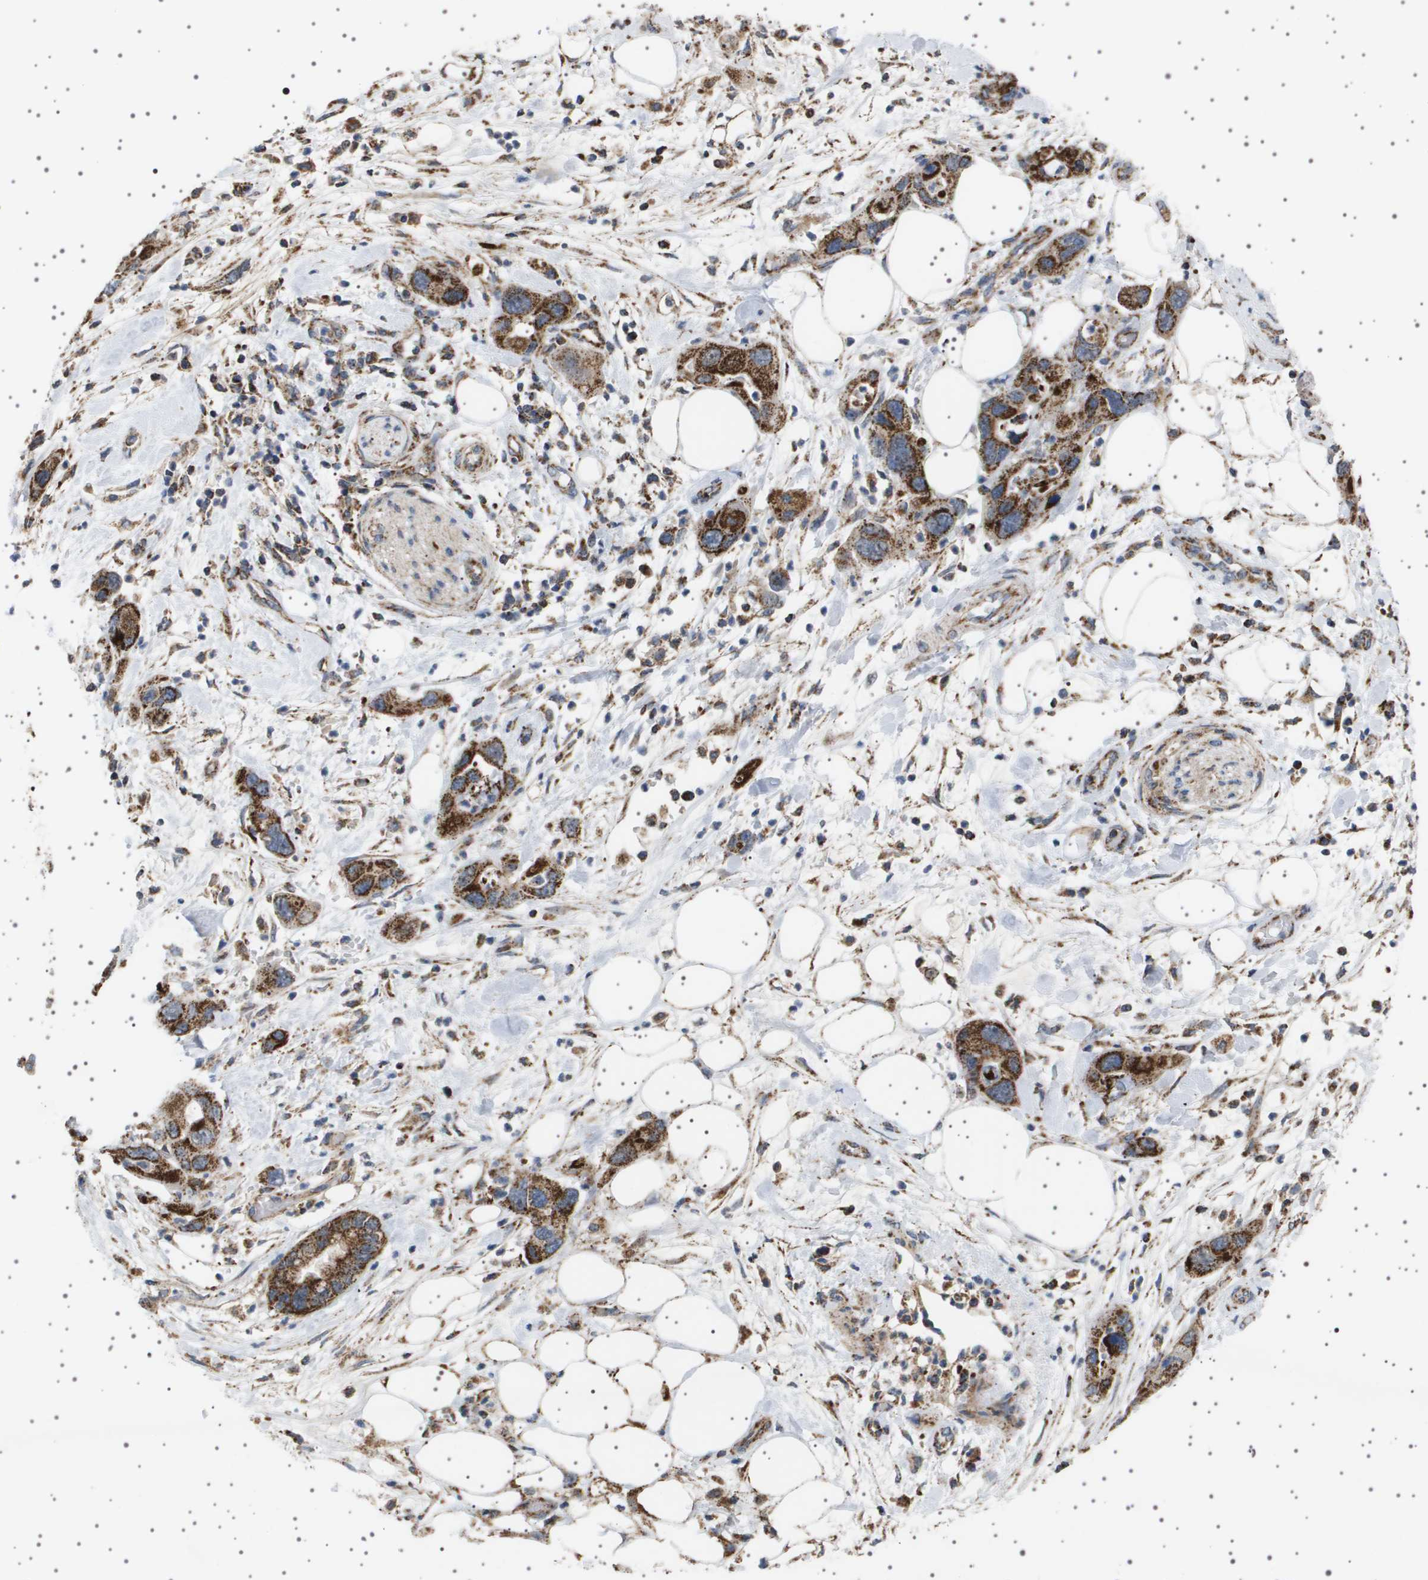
{"staining": {"intensity": "strong", "quantity": ">75%", "location": "cytoplasmic/membranous"}, "tissue": "pancreatic cancer", "cell_type": "Tumor cells", "image_type": "cancer", "snomed": [{"axis": "morphology", "description": "Normal tissue, NOS"}, {"axis": "morphology", "description": "Adenocarcinoma, NOS"}, {"axis": "topography", "description": "Pancreas"}], "caption": "A brown stain labels strong cytoplasmic/membranous positivity of a protein in human adenocarcinoma (pancreatic) tumor cells.", "gene": "UBXN8", "patient": {"sex": "female", "age": 71}}